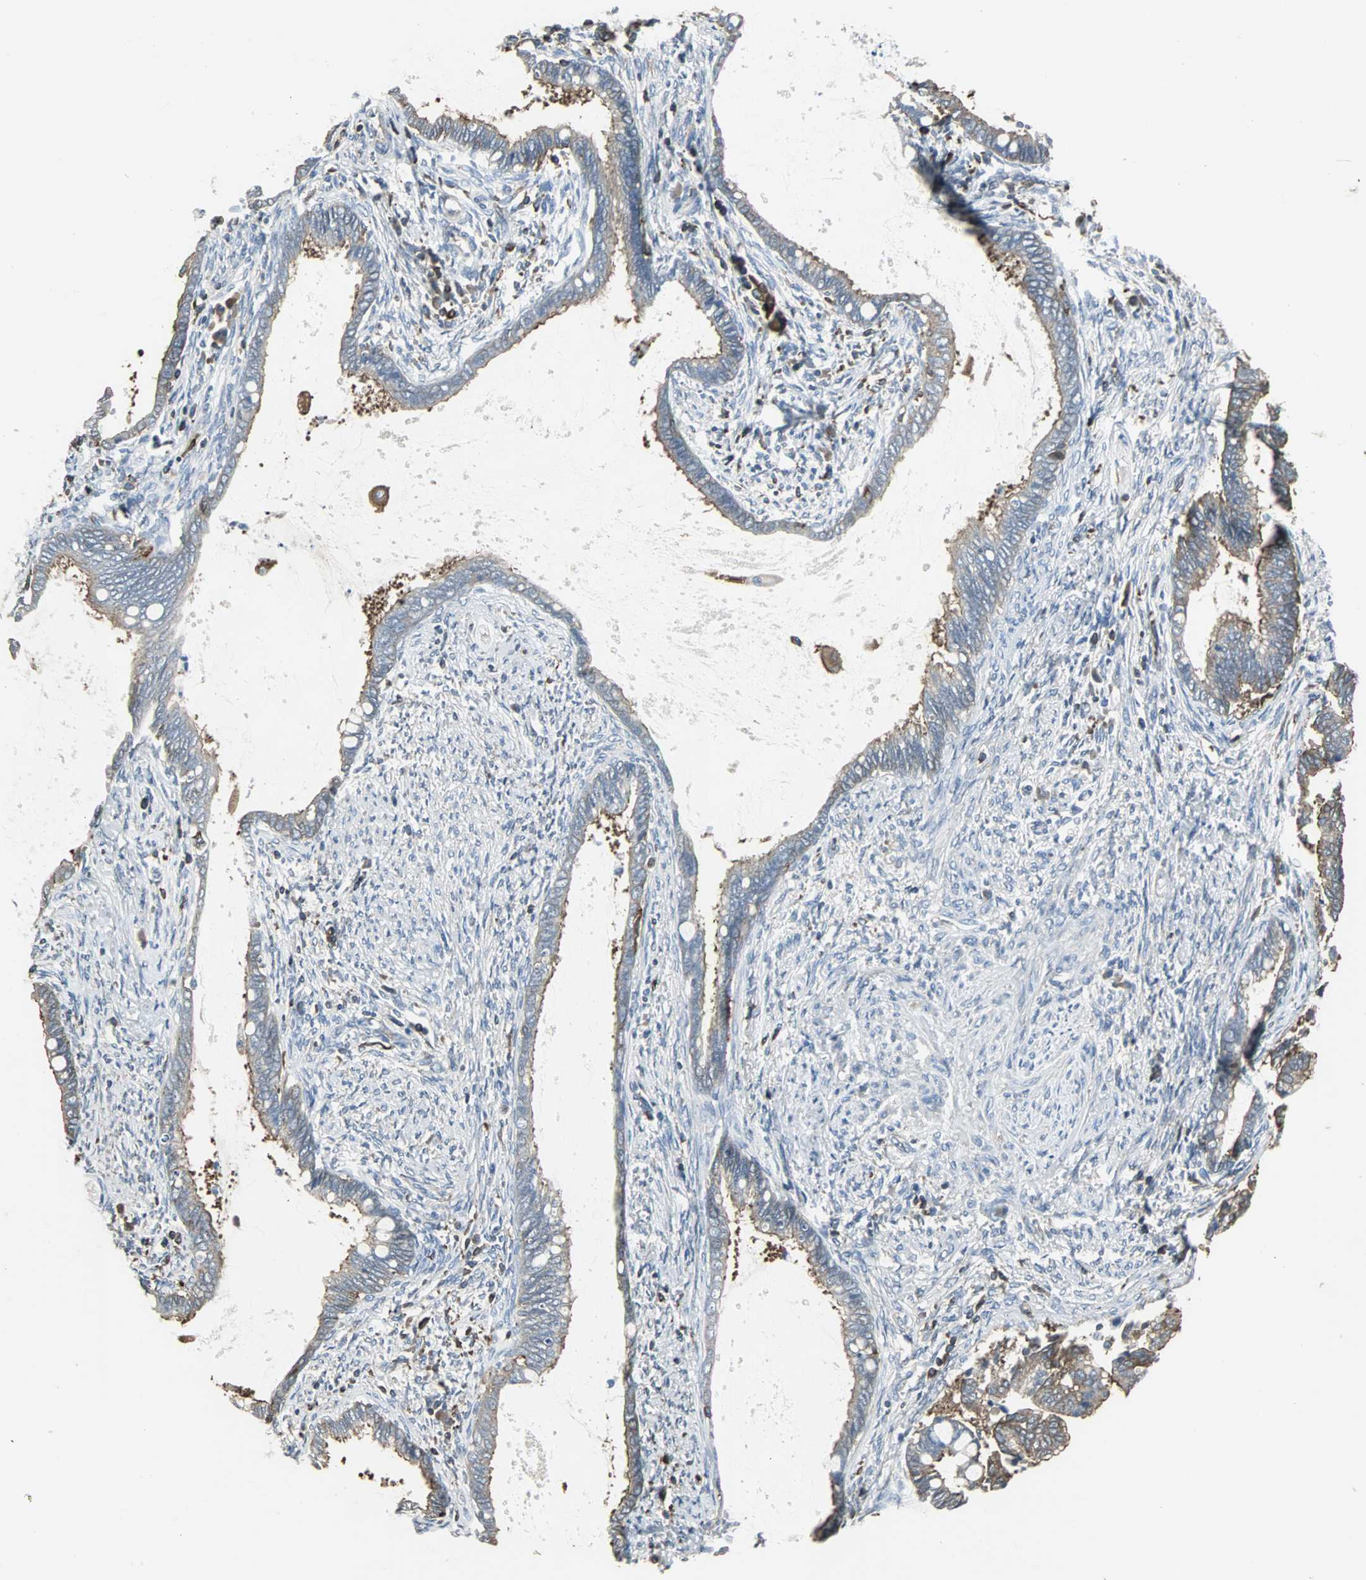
{"staining": {"intensity": "moderate", "quantity": ">75%", "location": "cytoplasmic/membranous"}, "tissue": "cervical cancer", "cell_type": "Tumor cells", "image_type": "cancer", "snomed": [{"axis": "morphology", "description": "Adenocarcinoma, NOS"}, {"axis": "topography", "description": "Cervix"}], "caption": "Cervical cancer stained with a brown dye demonstrates moderate cytoplasmic/membranous positive staining in about >75% of tumor cells.", "gene": "LRRFIP1", "patient": {"sex": "female", "age": 44}}